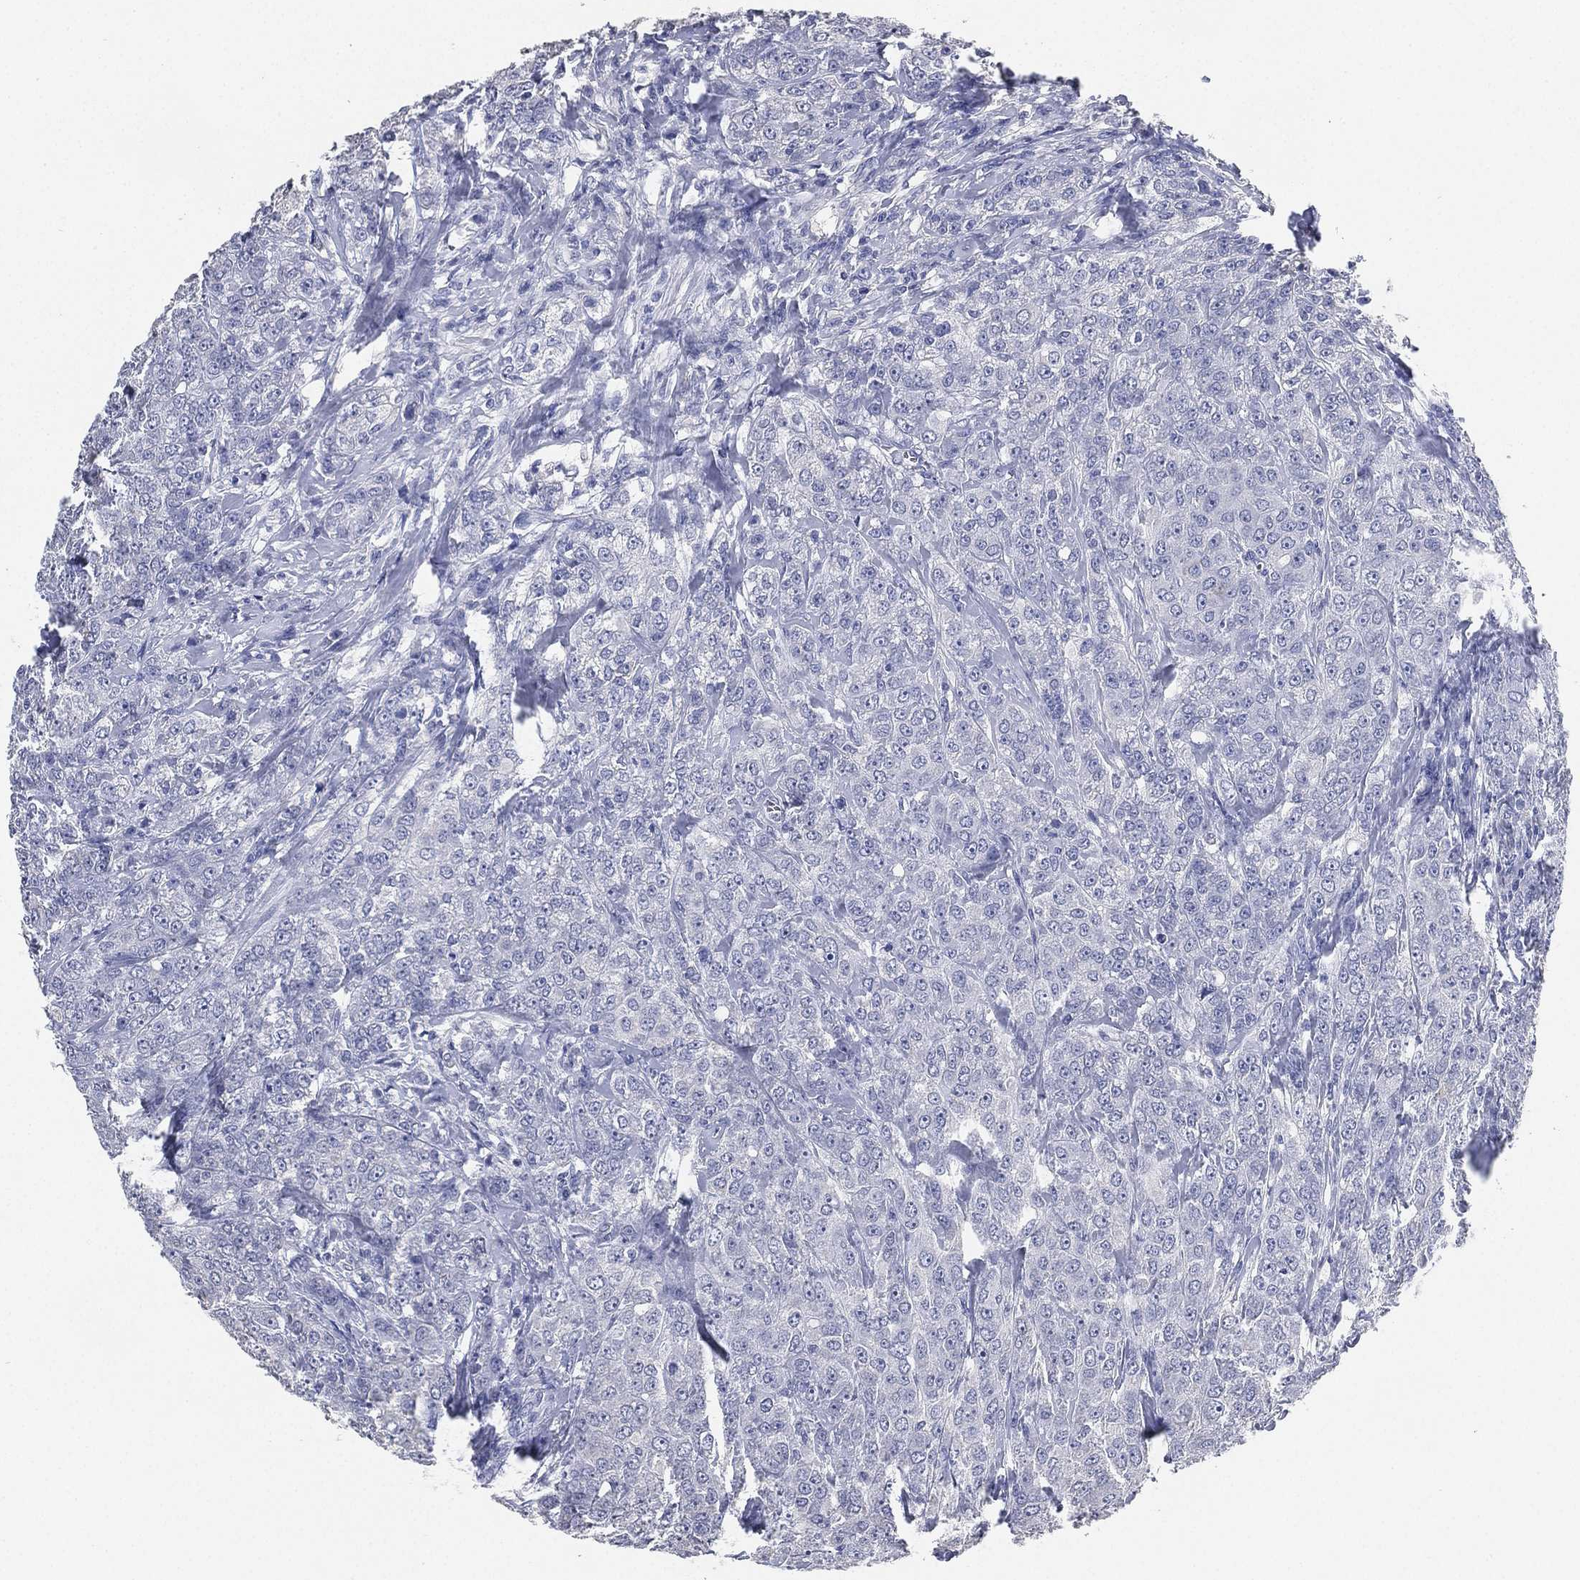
{"staining": {"intensity": "negative", "quantity": "none", "location": "none"}, "tissue": "breast cancer", "cell_type": "Tumor cells", "image_type": "cancer", "snomed": [{"axis": "morphology", "description": "Duct carcinoma"}, {"axis": "topography", "description": "Breast"}], "caption": "DAB (3,3'-diaminobenzidine) immunohistochemical staining of breast cancer exhibits no significant positivity in tumor cells.", "gene": "IYD", "patient": {"sex": "female", "age": 43}}